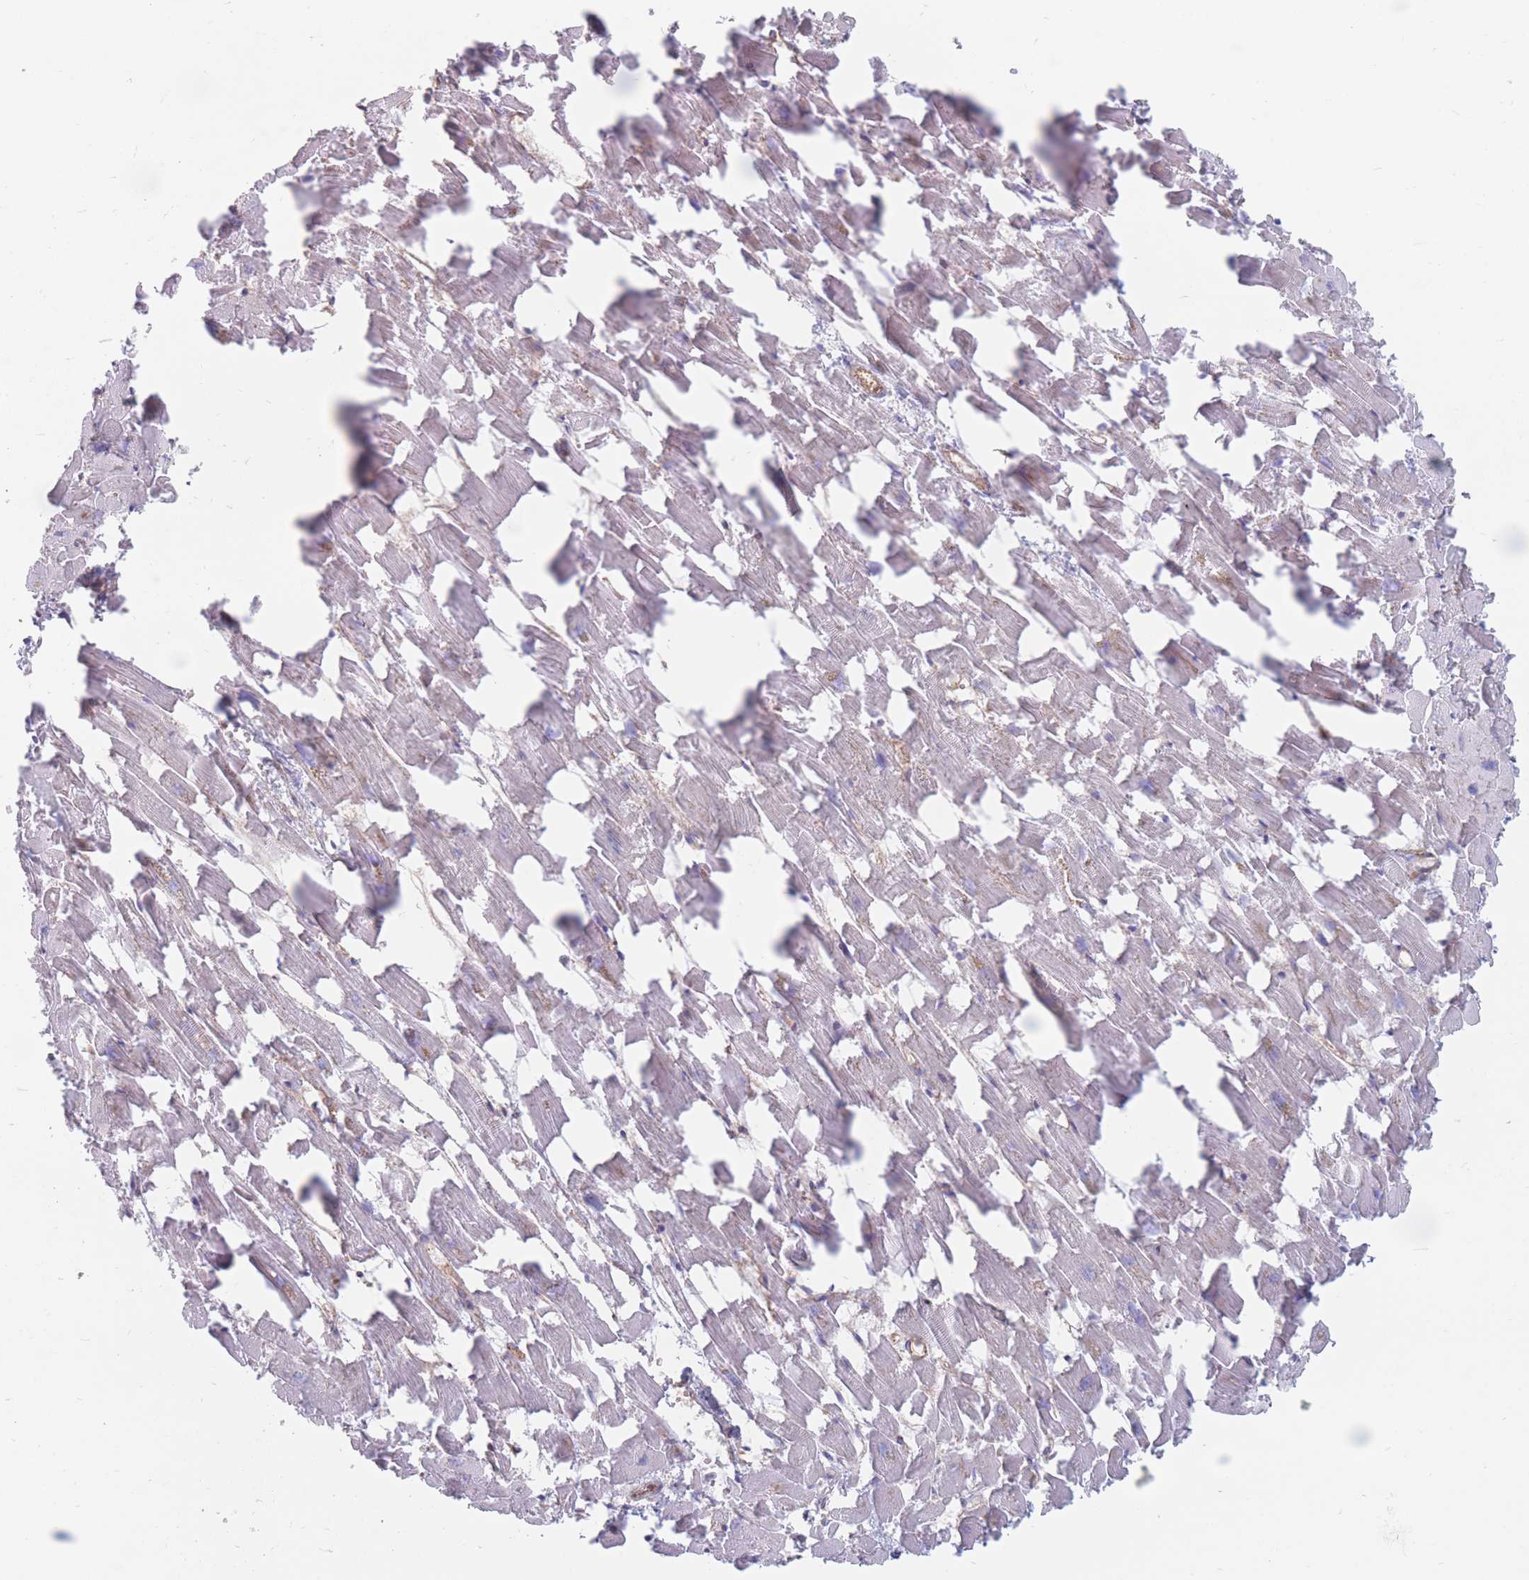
{"staining": {"intensity": "negative", "quantity": "none", "location": "none"}, "tissue": "heart muscle", "cell_type": "Cardiomyocytes", "image_type": "normal", "snomed": [{"axis": "morphology", "description": "Normal tissue, NOS"}, {"axis": "topography", "description": "Heart"}], "caption": "Photomicrograph shows no protein expression in cardiomyocytes of unremarkable heart muscle. Nuclei are stained in blue.", "gene": "PLPP1", "patient": {"sex": "female", "age": 64}}